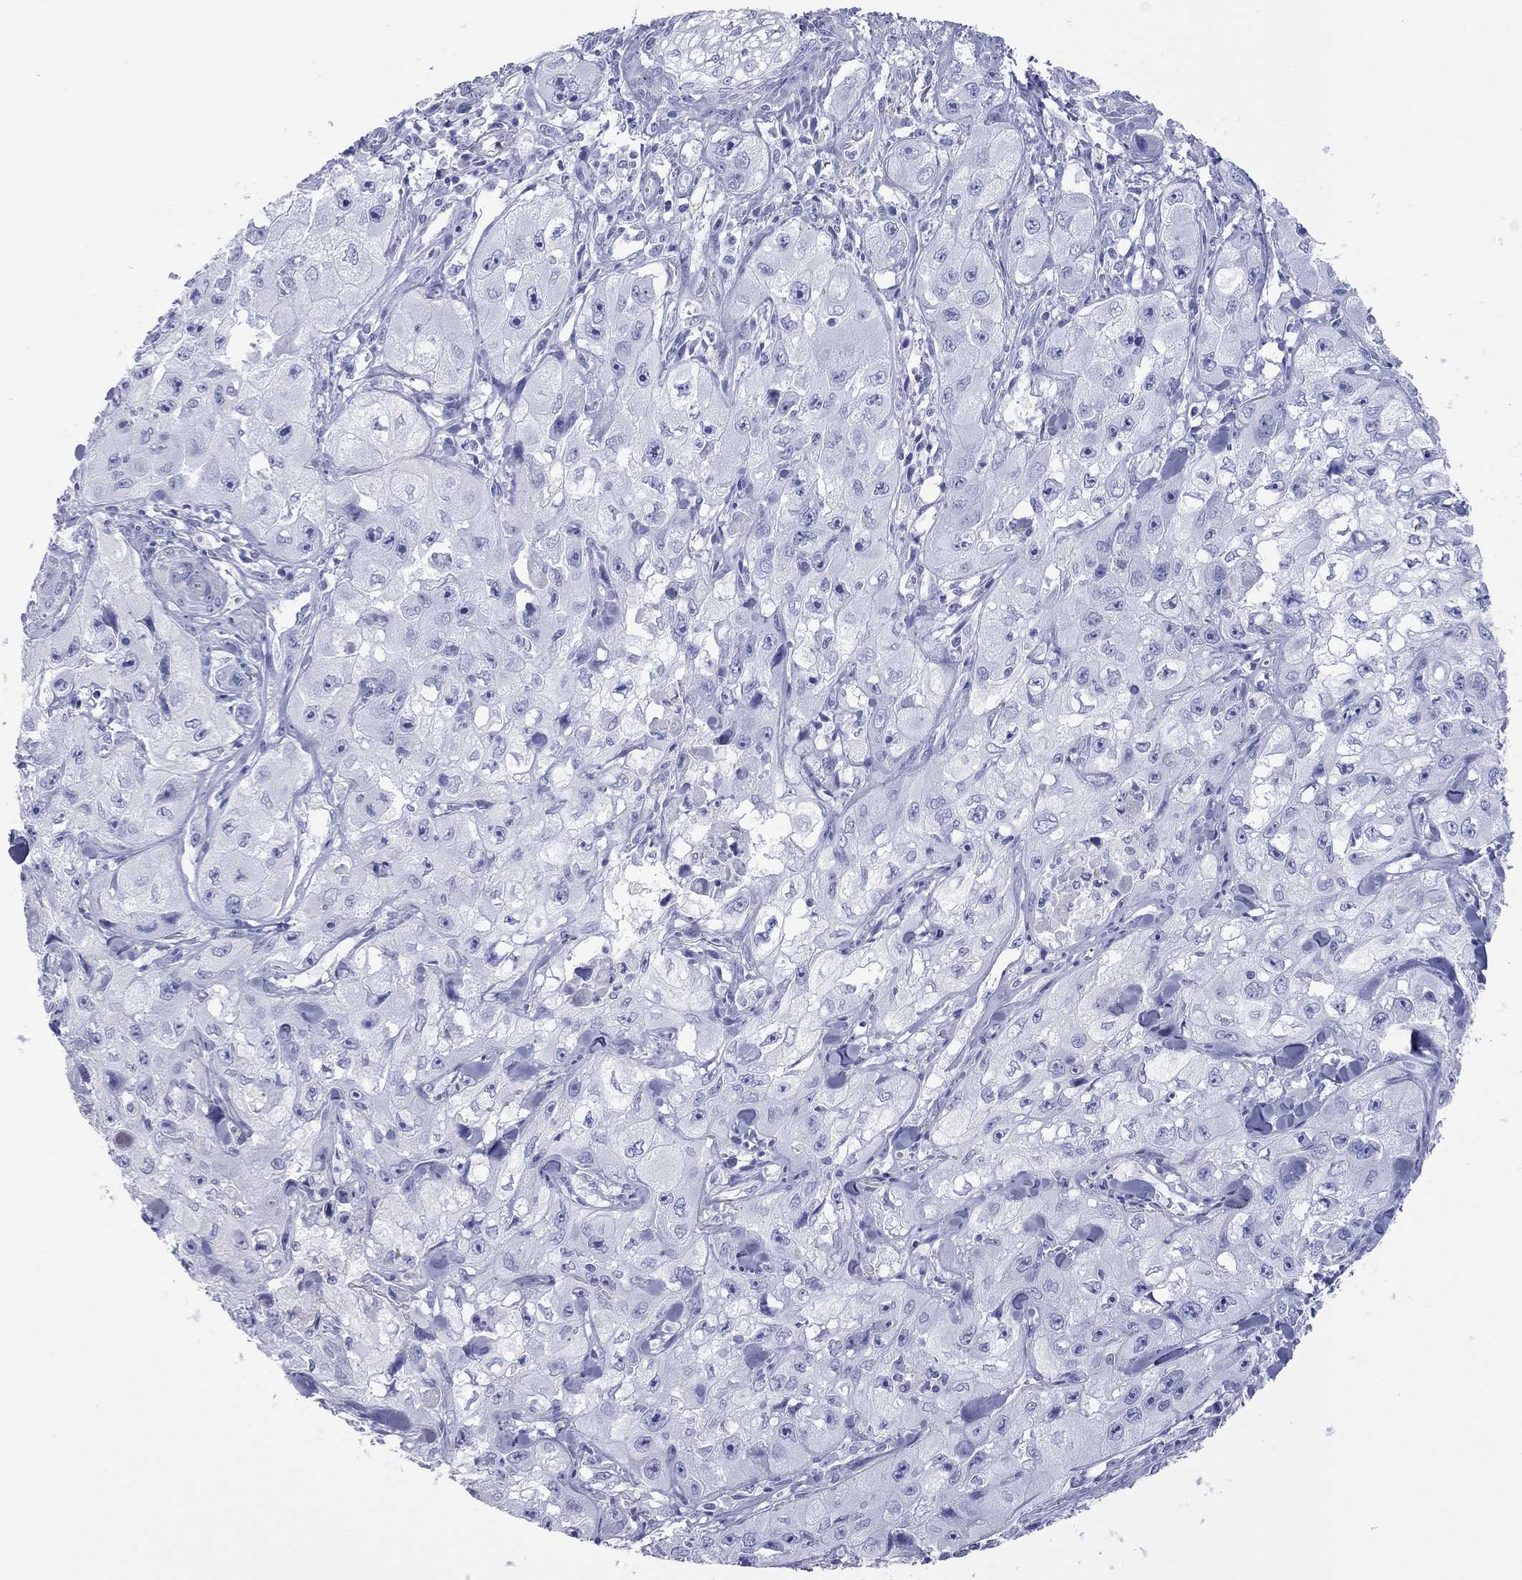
{"staining": {"intensity": "negative", "quantity": "none", "location": "none"}, "tissue": "skin cancer", "cell_type": "Tumor cells", "image_type": "cancer", "snomed": [{"axis": "morphology", "description": "Squamous cell carcinoma, NOS"}, {"axis": "topography", "description": "Skin"}, {"axis": "topography", "description": "Subcutis"}], "caption": "Immunohistochemistry of human squamous cell carcinoma (skin) reveals no positivity in tumor cells.", "gene": "VSIG10", "patient": {"sex": "male", "age": 73}}